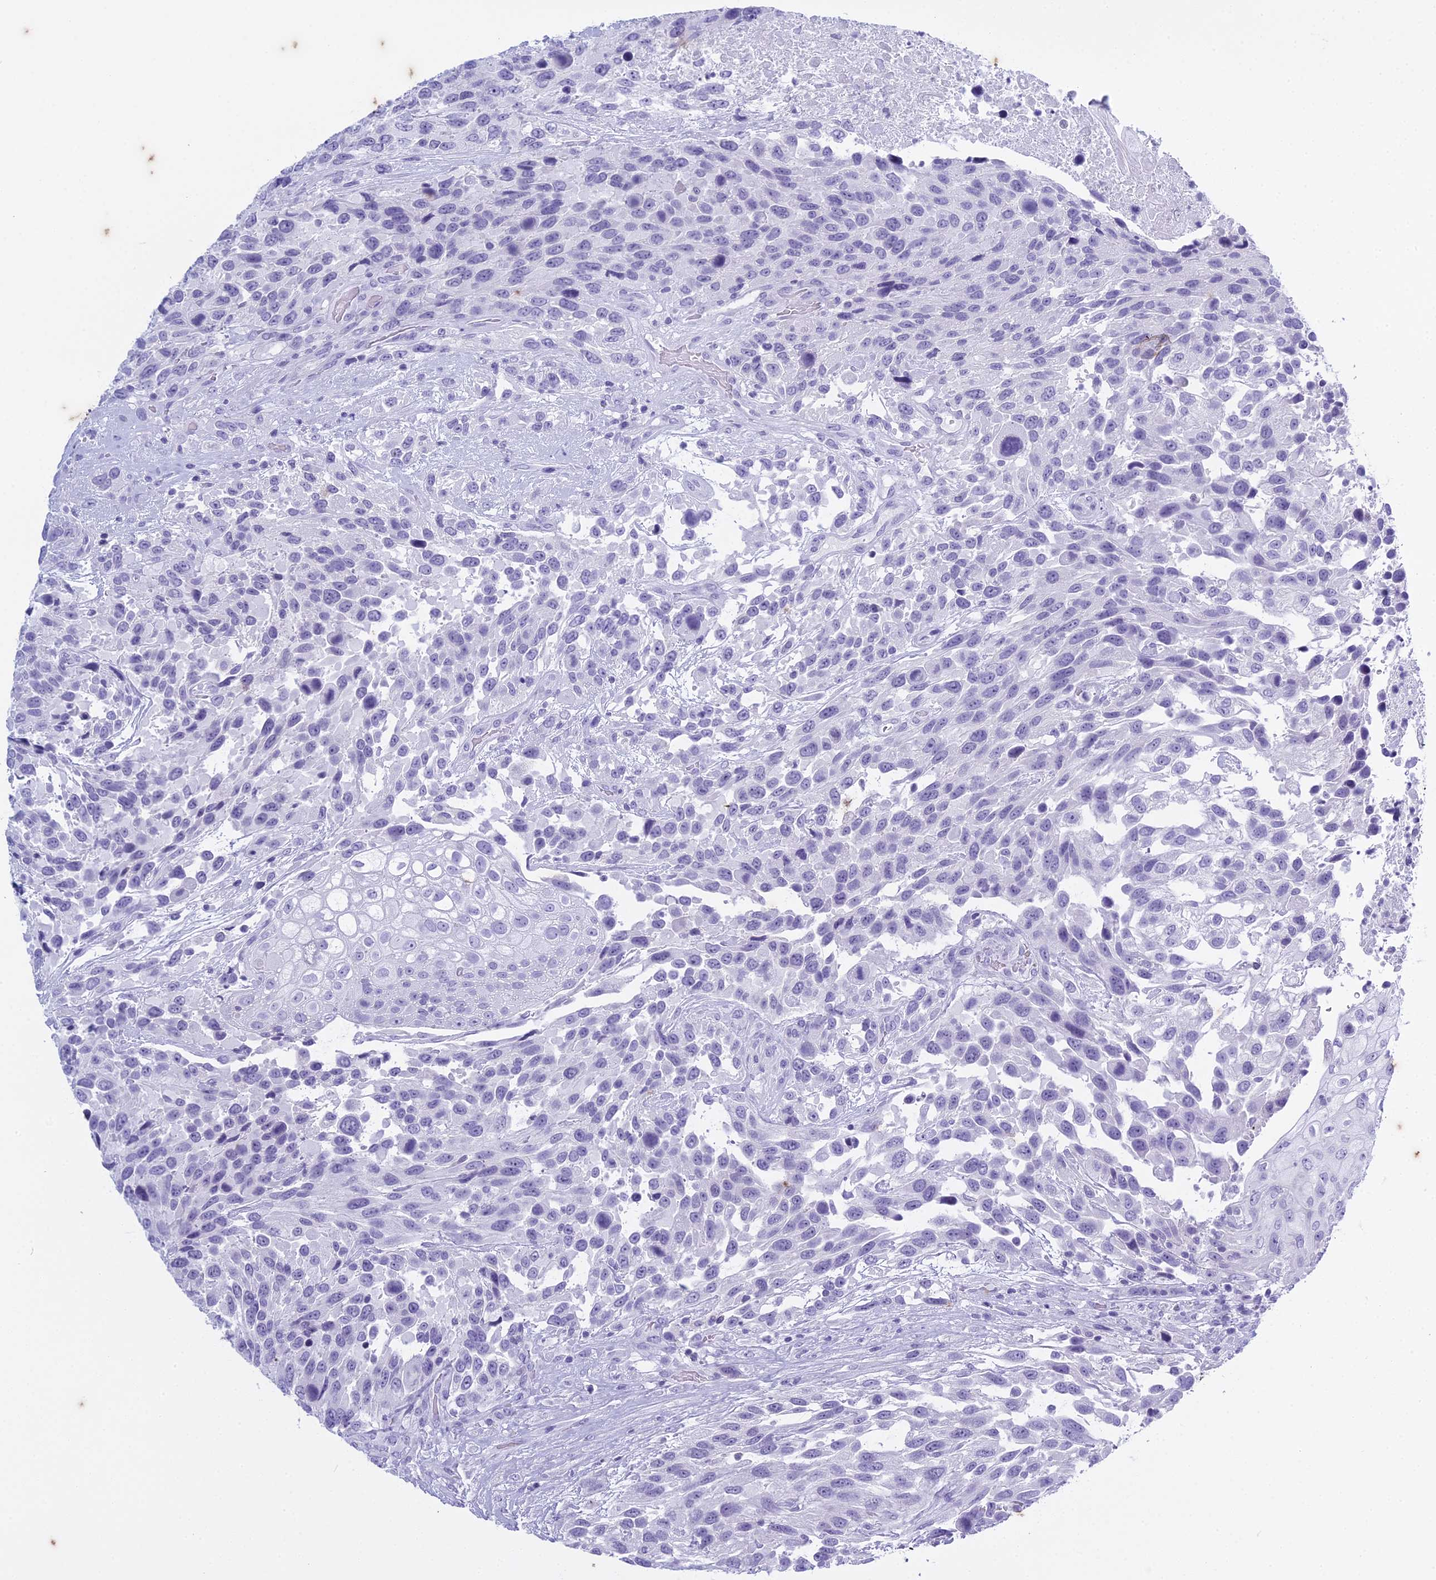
{"staining": {"intensity": "negative", "quantity": "none", "location": "none"}, "tissue": "urothelial cancer", "cell_type": "Tumor cells", "image_type": "cancer", "snomed": [{"axis": "morphology", "description": "Urothelial carcinoma, High grade"}, {"axis": "topography", "description": "Urinary bladder"}], "caption": "Immunohistochemistry image of high-grade urothelial carcinoma stained for a protein (brown), which demonstrates no staining in tumor cells. Brightfield microscopy of immunohistochemistry stained with DAB (brown) and hematoxylin (blue), captured at high magnification.", "gene": "HMGB4", "patient": {"sex": "female", "age": 70}}